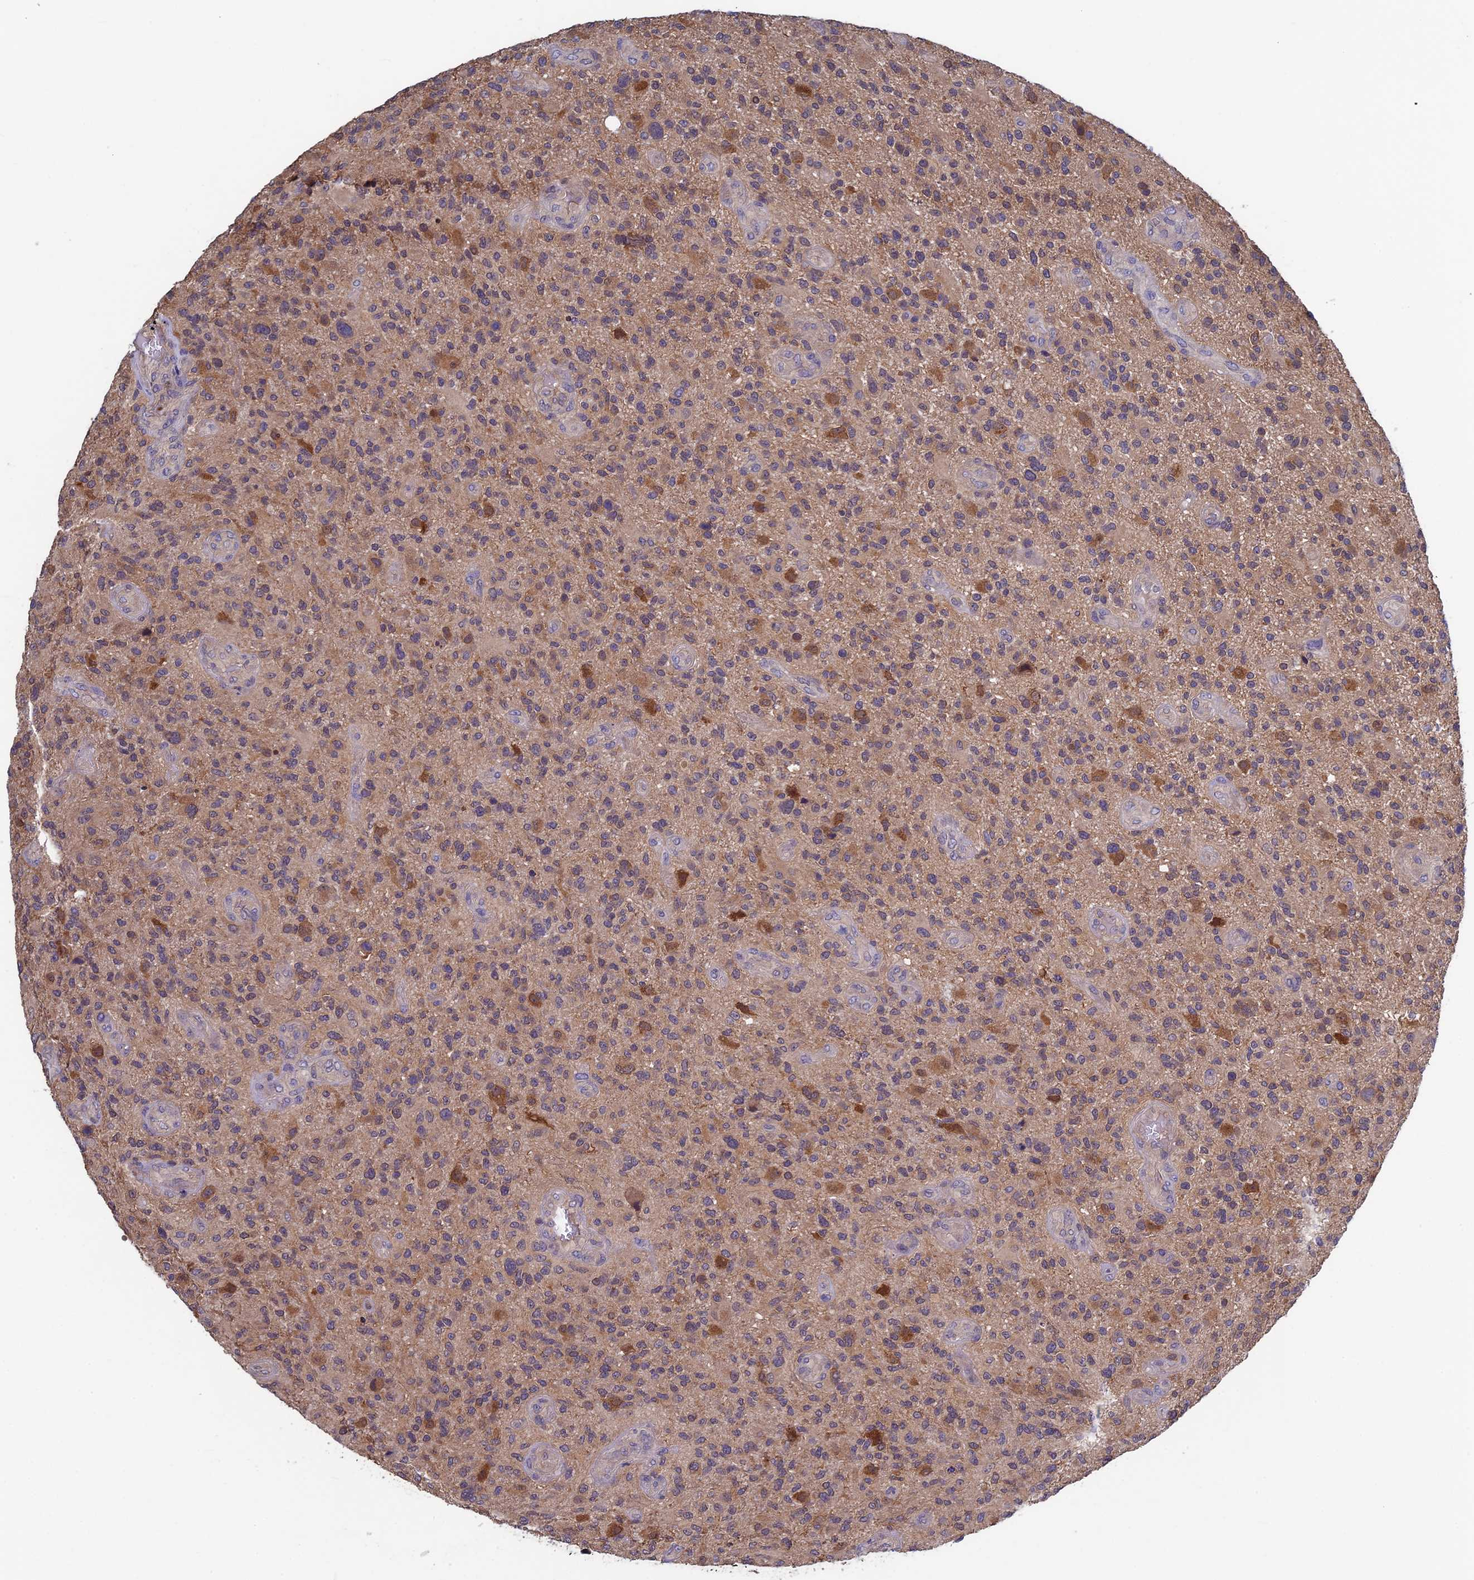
{"staining": {"intensity": "moderate", "quantity": "<25%", "location": "cytoplasmic/membranous"}, "tissue": "glioma", "cell_type": "Tumor cells", "image_type": "cancer", "snomed": [{"axis": "morphology", "description": "Glioma, malignant, High grade"}, {"axis": "topography", "description": "Brain"}], "caption": "A low amount of moderate cytoplasmic/membranous staining is identified in approximately <25% of tumor cells in glioma tissue. (Brightfield microscopy of DAB IHC at high magnification).", "gene": "LCMT1", "patient": {"sex": "male", "age": 47}}